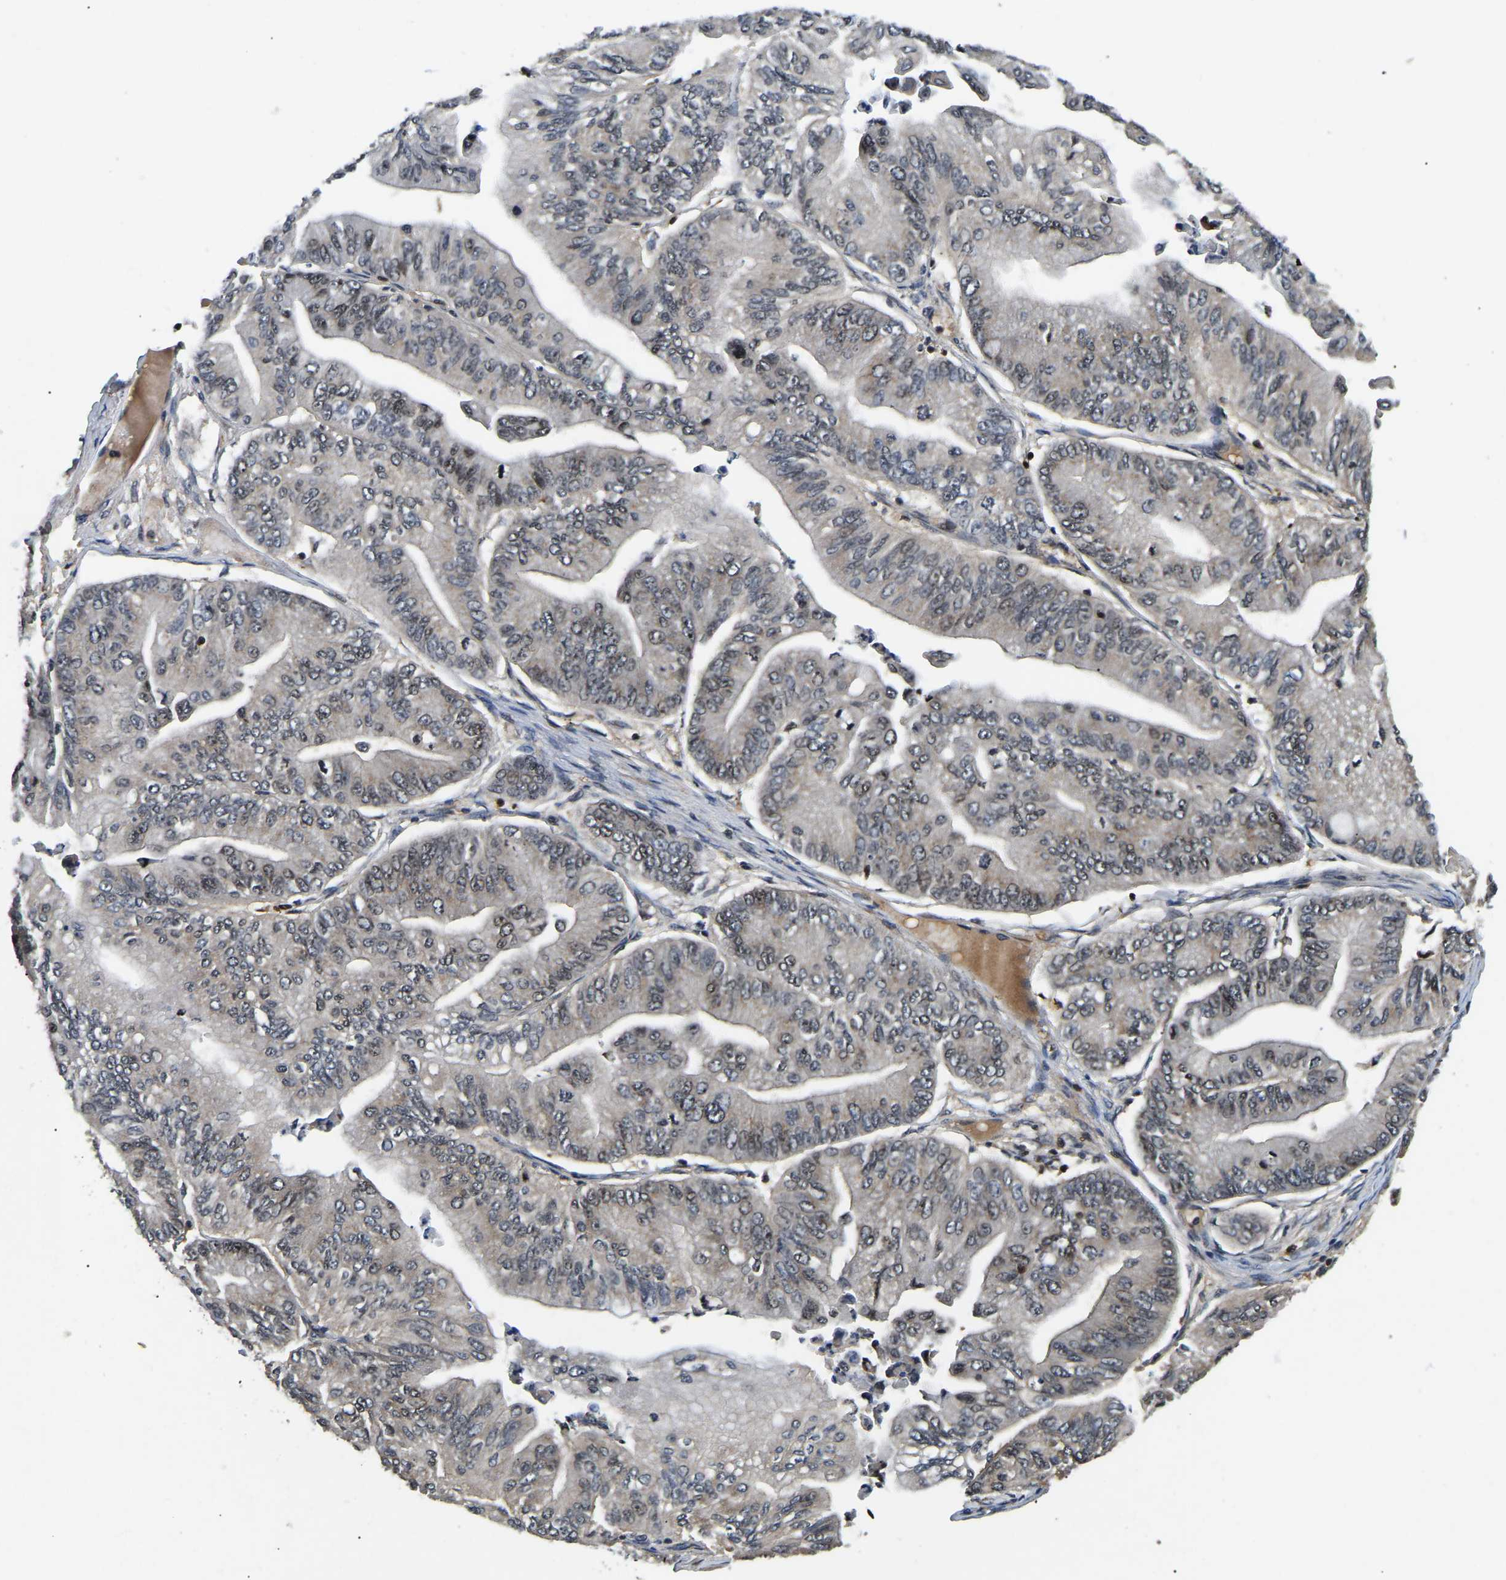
{"staining": {"intensity": "negative", "quantity": "none", "location": "none"}, "tissue": "ovarian cancer", "cell_type": "Tumor cells", "image_type": "cancer", "snomed": [{"axis": "morphology", "description": "Cystadenocarcinoma, mucinous, NOS"}, {"axis": "topography", "description": "Ovary"}], "caption": "A high-resolution photomicrograph shows immunohistochemistry staining of ovarian mucinous cystadenocarcinoma, which shows no significant positivity in tumor cells.", "gene": "RBM28", "patient": {"sex": "female", "age": 61}}